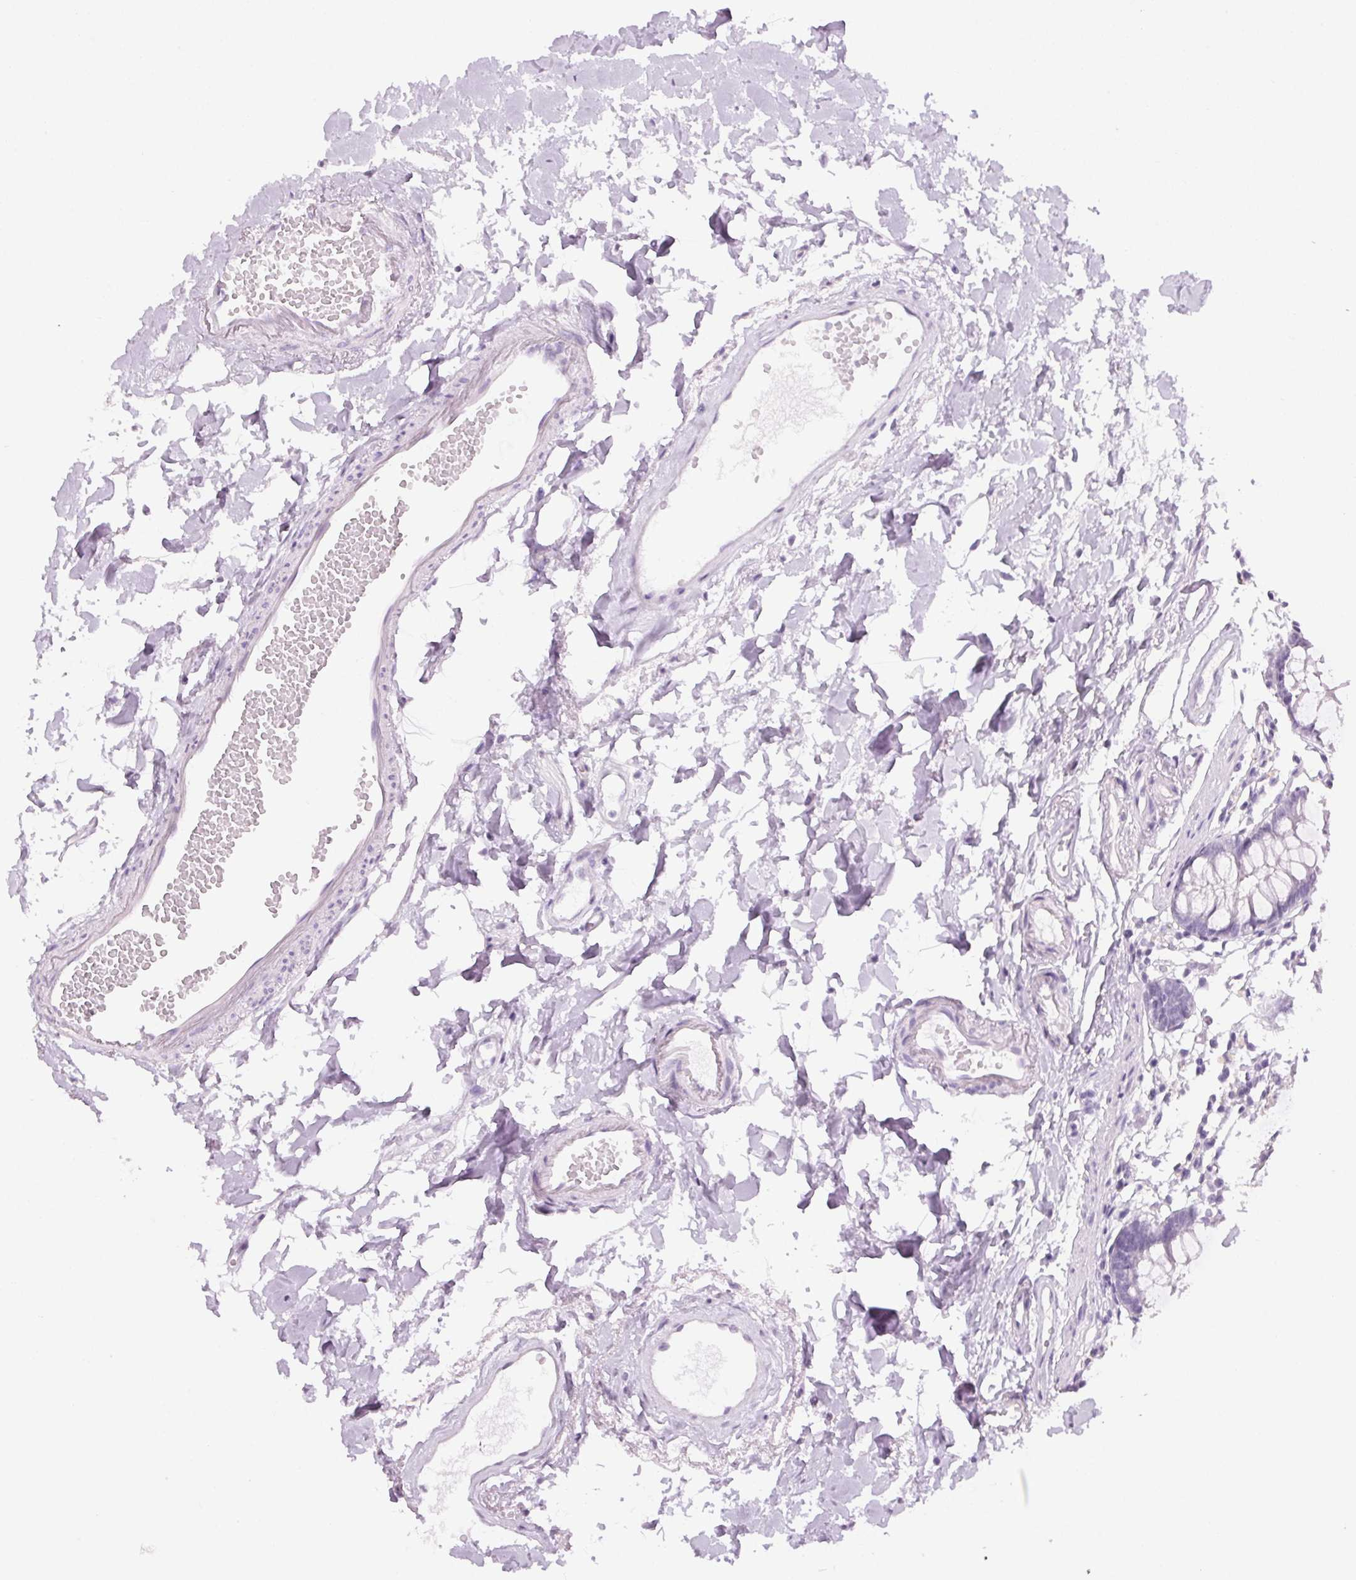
{"staining": {"intensity": "negative", "quantity": "none", "location": "none"}, "tissue": "colon", "cell_type": "Endothelial cells", "image_type": "normal", "snomed": [{"axis": "morphology", "description": "Normal tissue, NOS"}, {"axis": "topography", "description": "Colon"}], "caption": "The micrograph reveals no staining of endothelial cells in benign colon. The staining is performed using DAB brown chromogen with nuclei counter-stained in using hematoxylin.", "gene": "LRP2", "patient": {"sex": "female", "age": 84}}